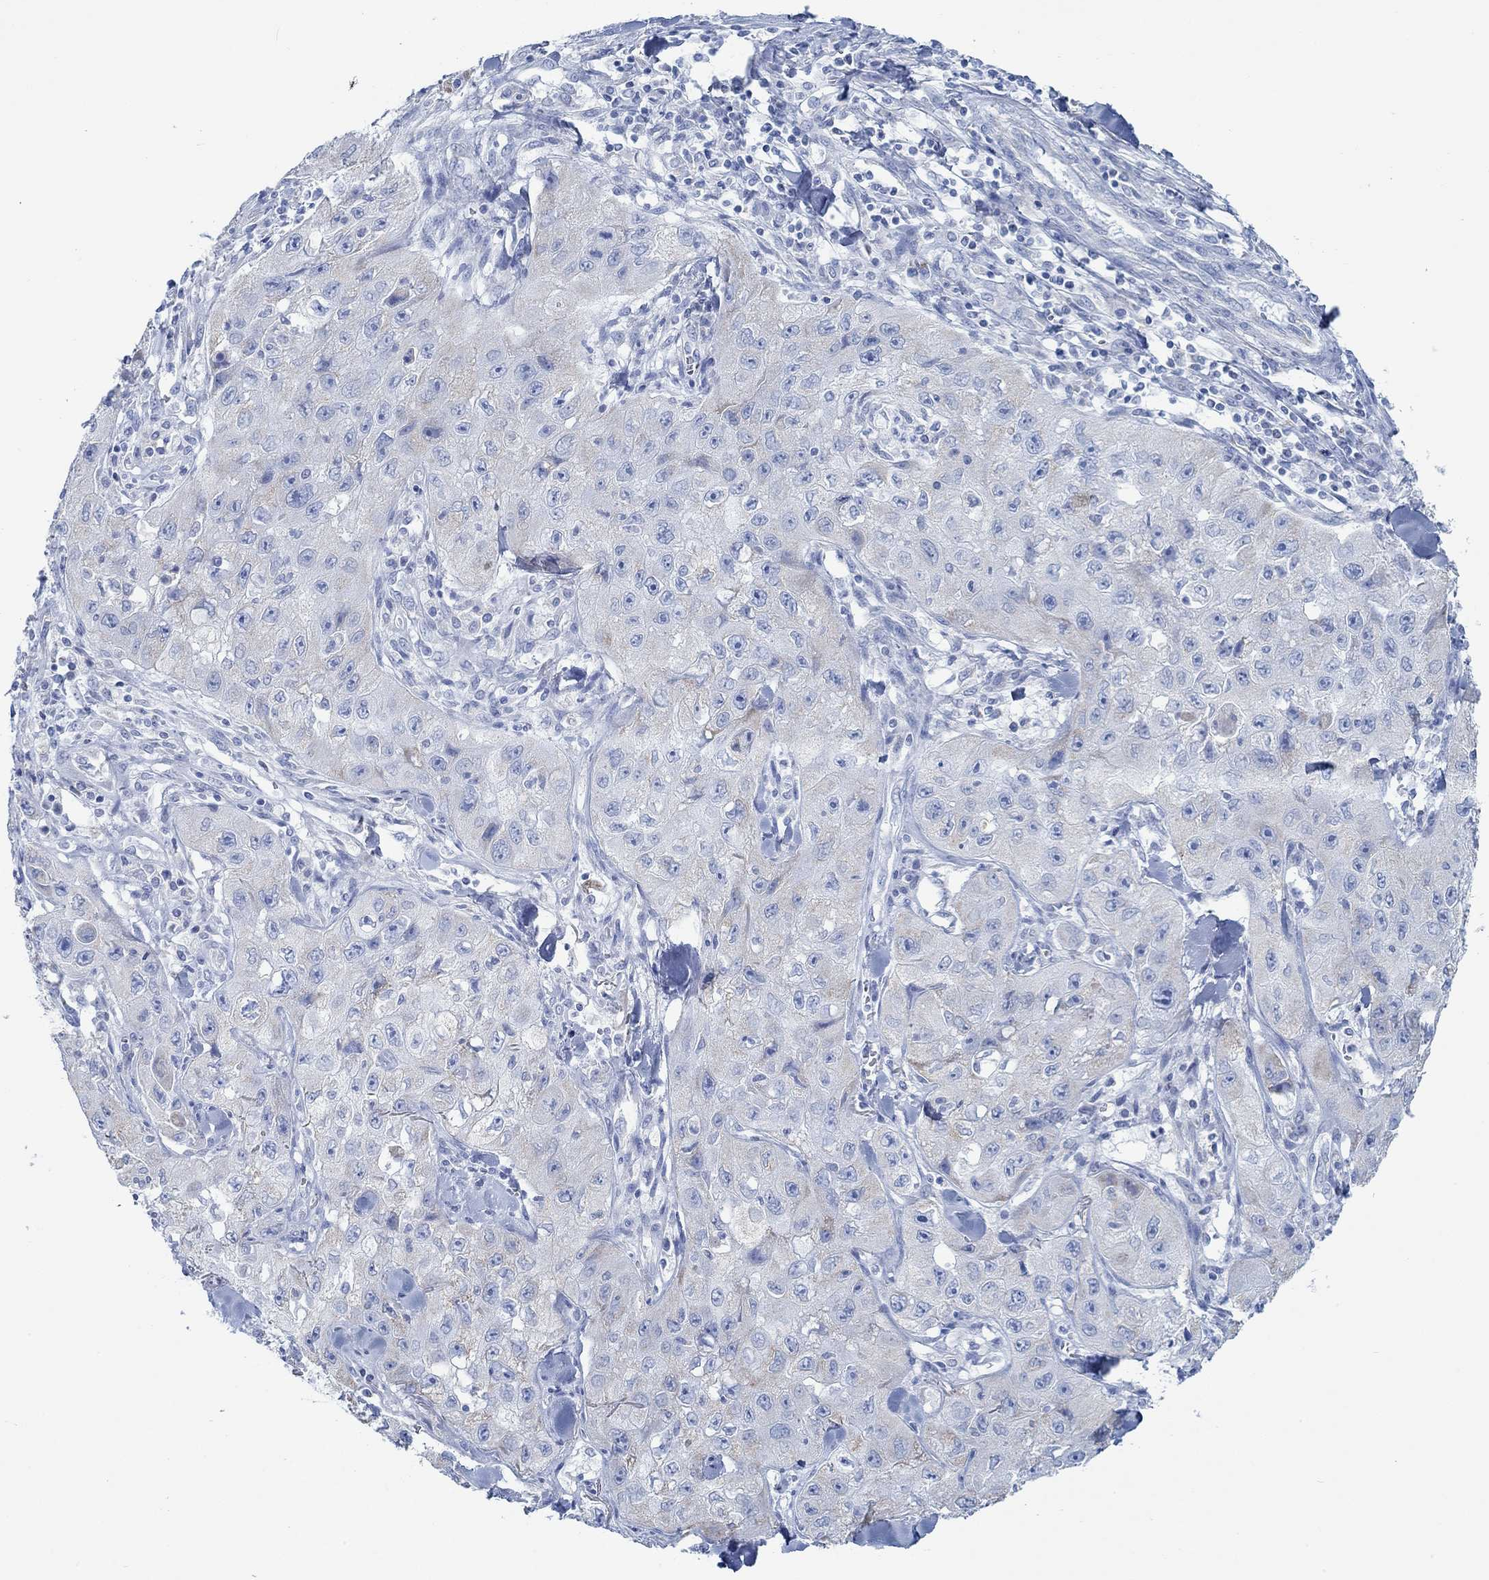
{"staining": {"intensity": "negative", "quantity": "none", "location": "none"}, "tissue": "skin cancer", "cell_type": "Tumor cells", "image_type": "cancer", "snomed": [{"axis": "morphology", "description": "Squamous cell carcinoma, NOS"}, {"axis": "topography", "description": "Skin"}, {"axis": "topography", "description": "Subcutis"}], "caption": "This is an IHC micrograph of human skin squamous cell carcinoma. There is no expression in tumor cells.", "gene": "GLOD5", "patient": {"sex": "male", "age": 73}}